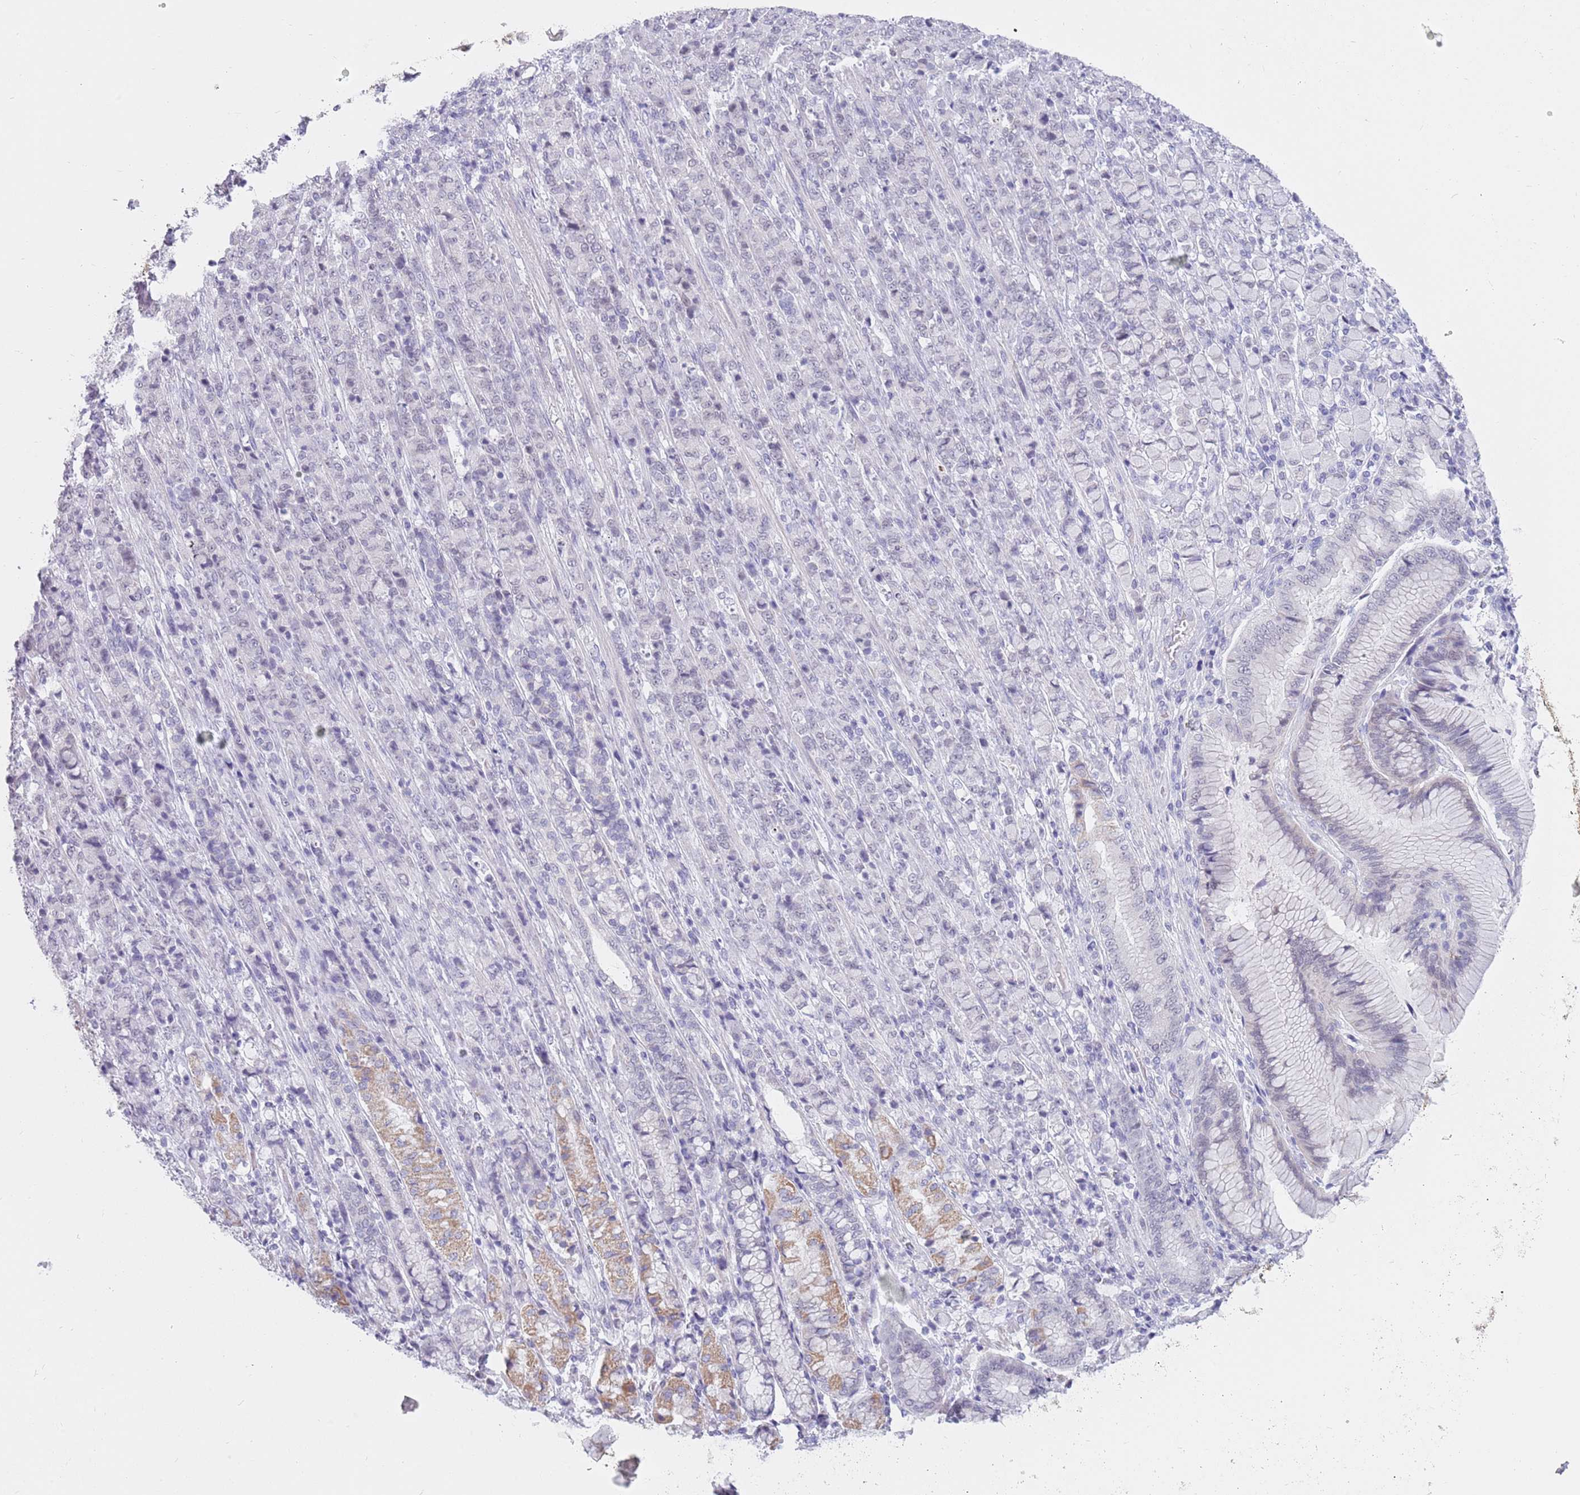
{"staining": {"intensity": "negative", "quantity": "none", "location": "none"}, "tissue": "stomach cancer", "cell_type": "Tumor cells", "image_type": "cancer", "snomed": [{"axis": "morphology", "description": "Adenocarcinoma, NOS"}, {"axis": "topography", "description": "Stomach"}], "caption": "A micrograph of human stomach cancer is negative for staining in tumor cells. Brightfield microscopy of immunohistochemistry stained with DAB (brown) and hematoxylin (blue), captured at high magnification.", "gene": "ZNF574", "patient": {"sex": "female", "age": 79}}